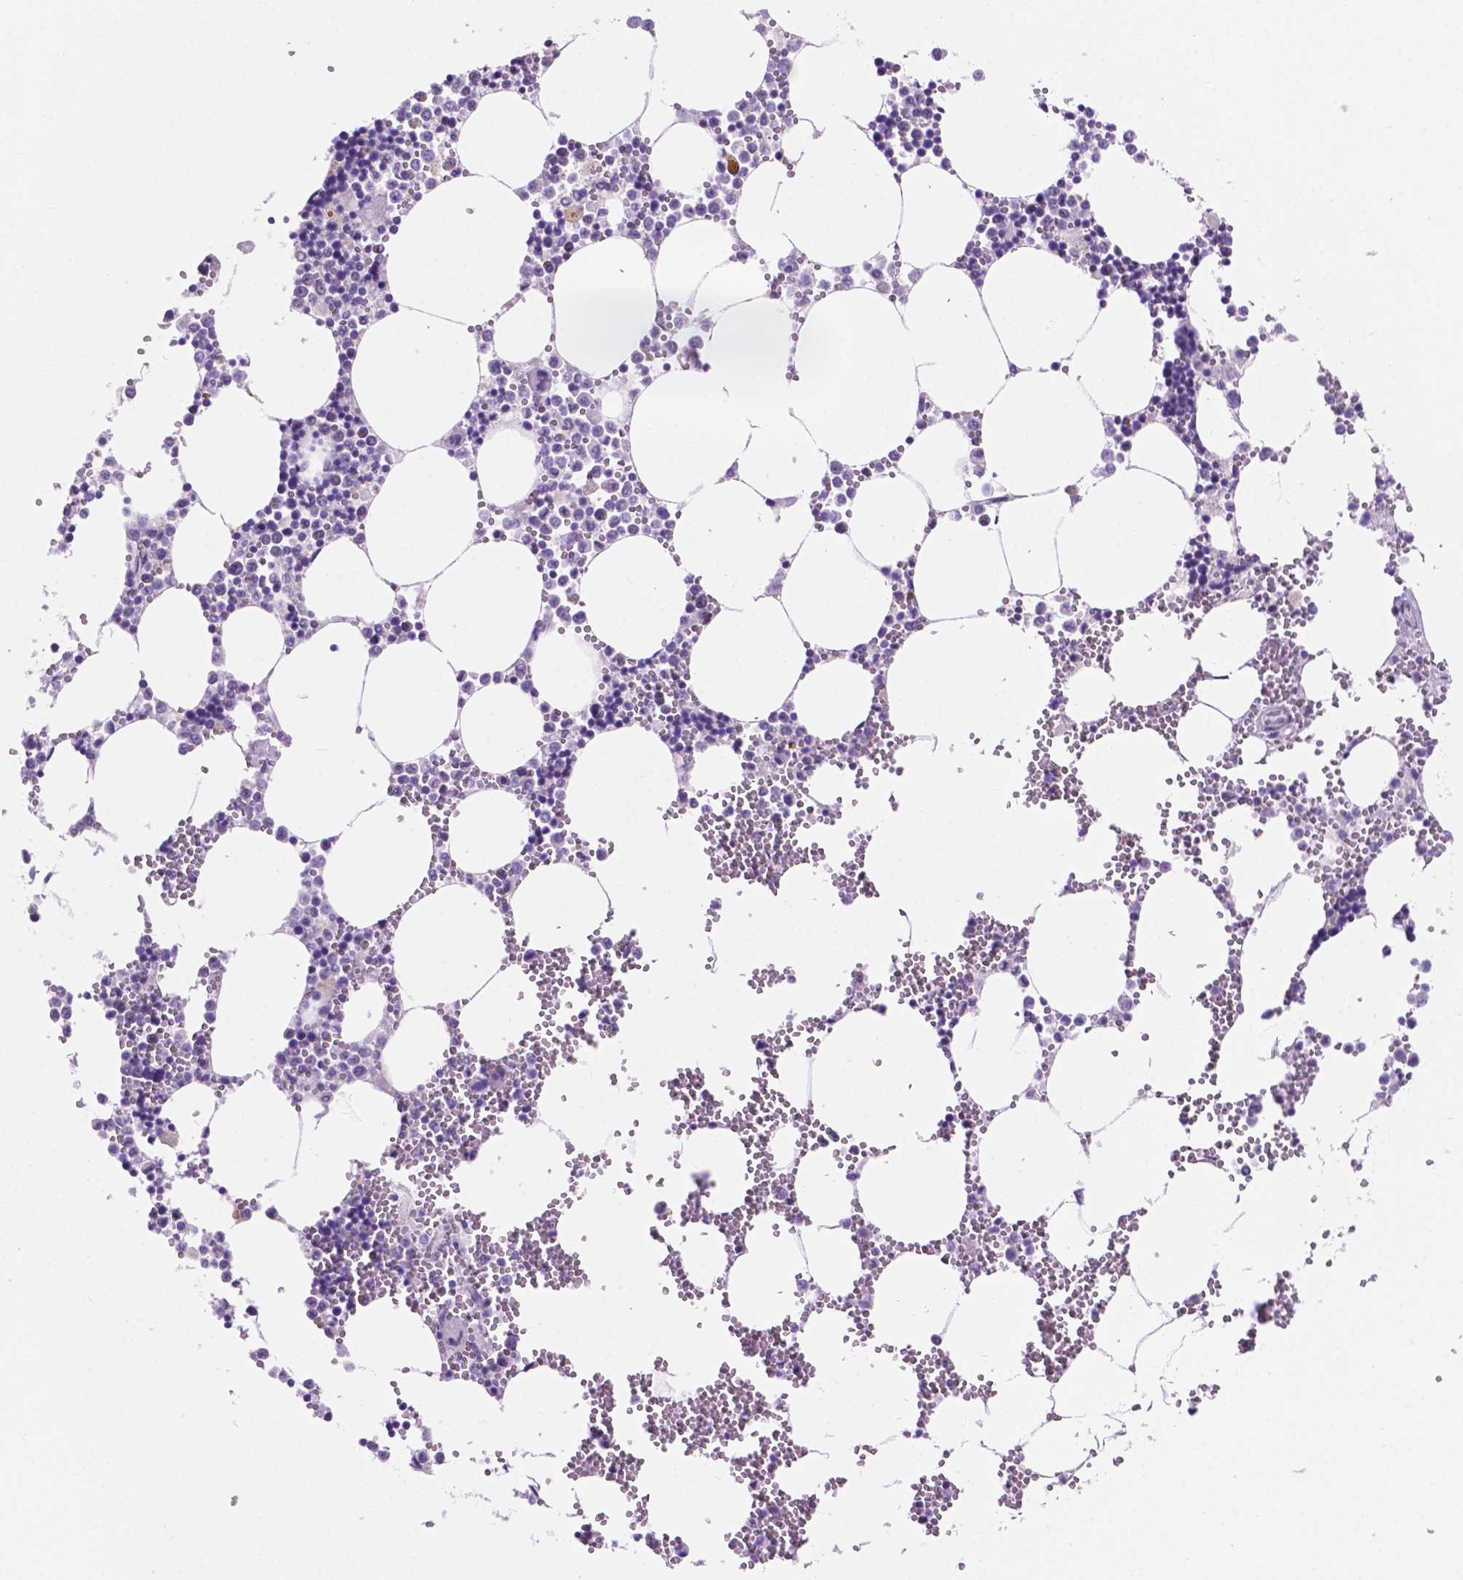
{"staining": {"intensity": "negative", "quantity": "none", "location": "none"}, "tissue": "bone marrow", "cell_type": "Hematopoietic cells", "image_type": "normal", "snomed": [{"axis": "morphology", "description": "Normal tissue, NOS"}, {"axis": "topography", "description": "Bone marrow"}], "caption": "The micrograph demonstrates no staining of hematopoietic cells in normal bone marrow.", "gene": "ACY3", "patient": {"sex": "male", "age": 54}}